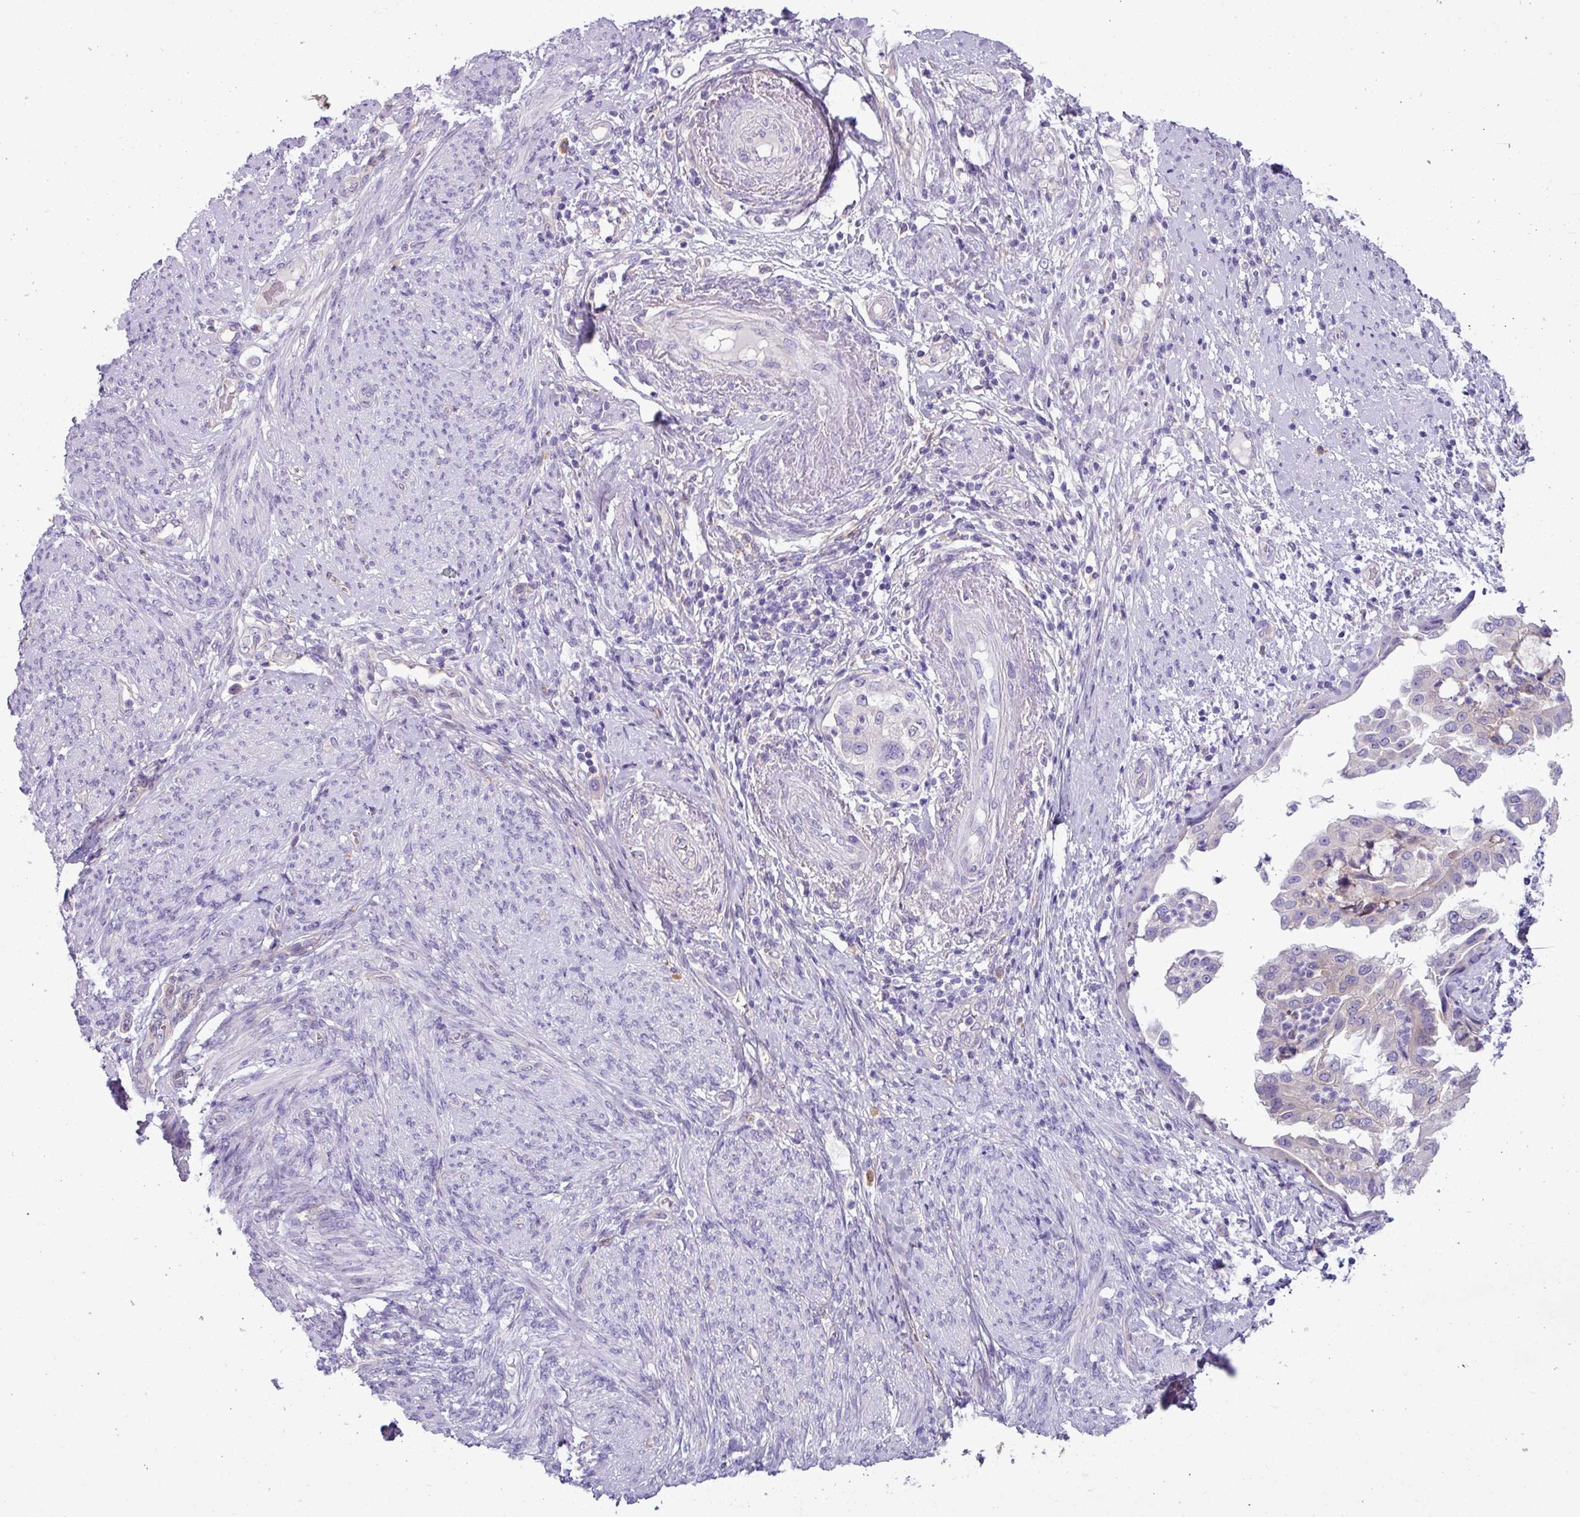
{"staining": {"intensity": "negative", "quantity": "none", "location": "none"}, "tissue": "endometrial cancer", "cell_type": "Tumor cells", "image_type": "cancer", "snomed": [{"axis": "morphology", "description": "Adenocarcinoma, NOS"}, {"axis": "topography", "description": "Endometrium"}], "caption": "This is a photomicrograph of immunohistochemistry staining of endometrial adenocarcinoma, which shows no expression in tumor cells.", "gene": "KIRREL3", "patient": {"sex": "female", "age": 85}}